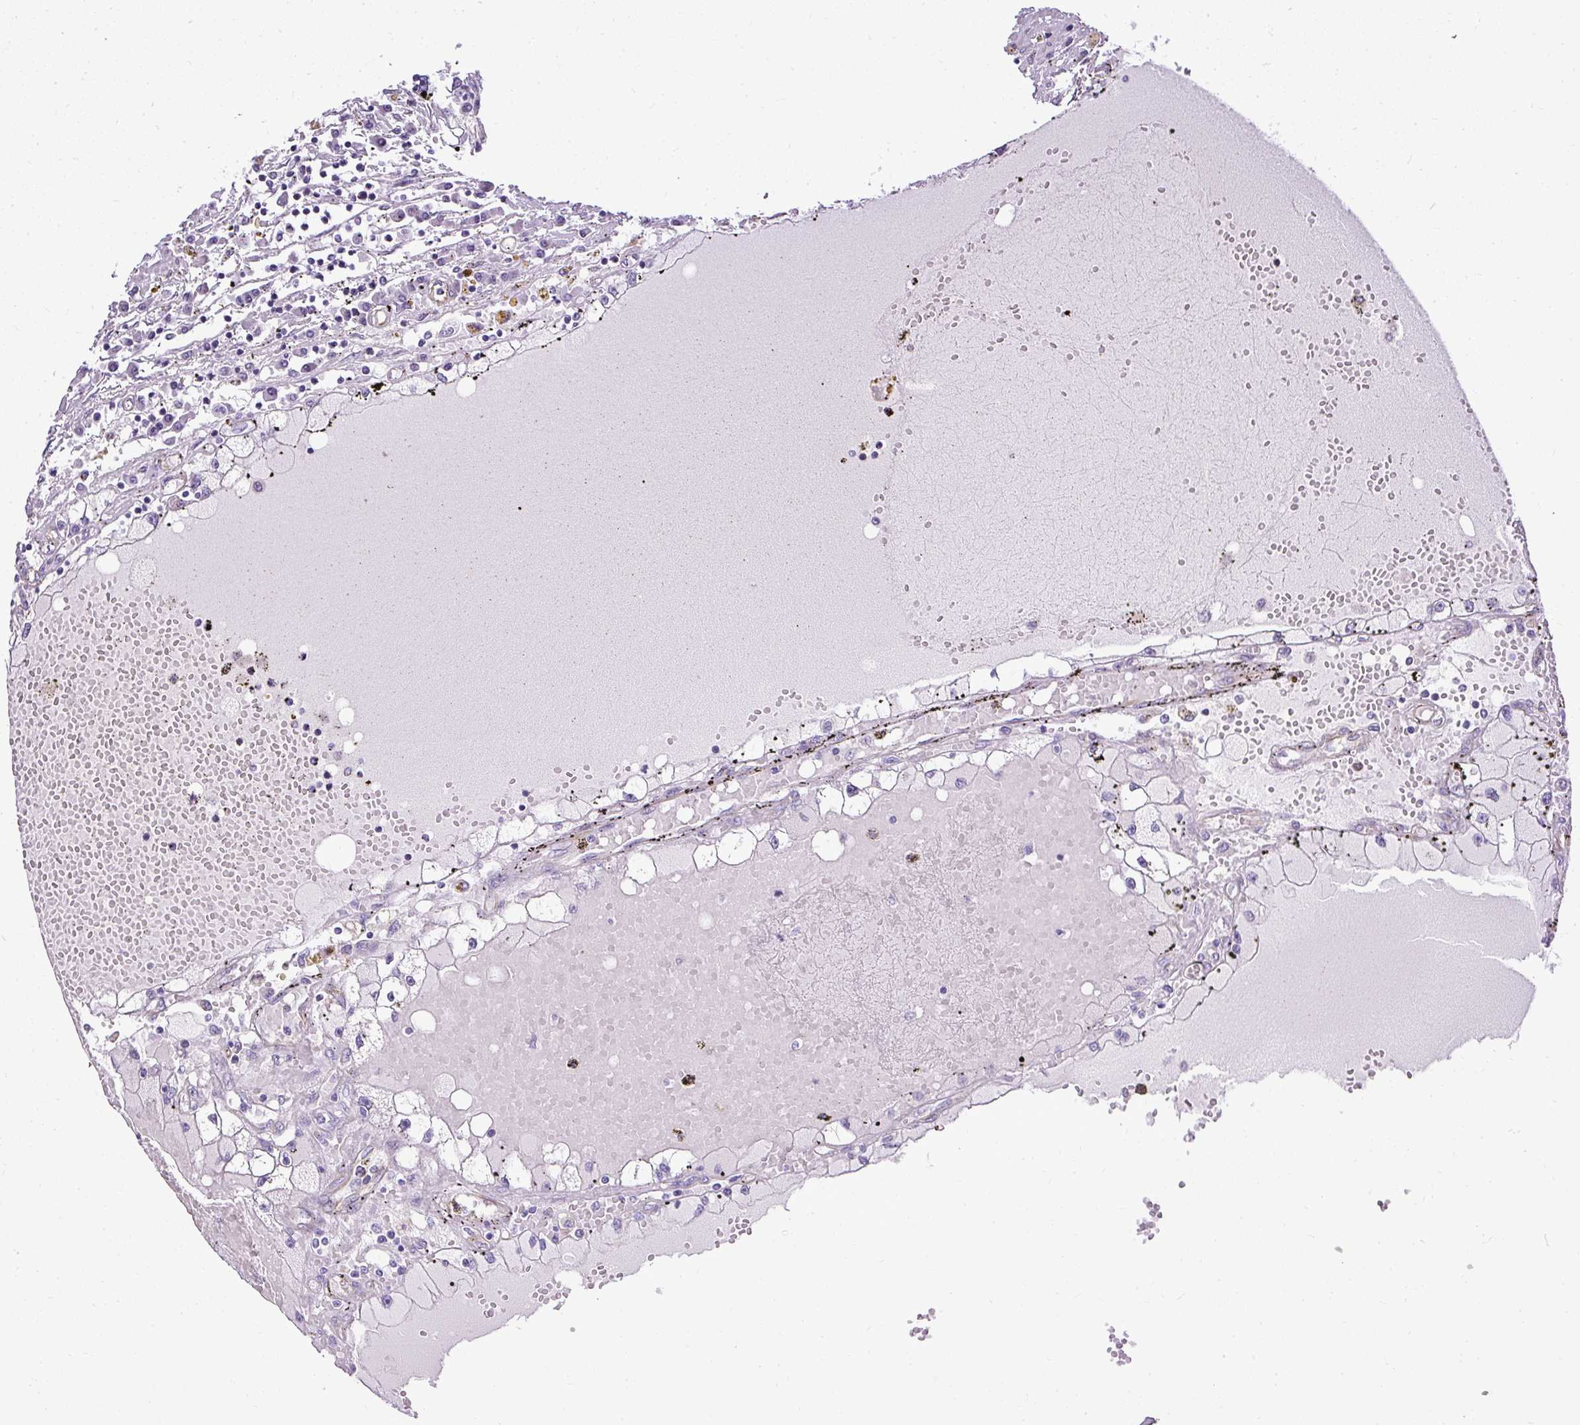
{"staining": {"intensity": "negative", "quantity": "none", "location": "none"}, "tissue": "renal cancer", "cell_type": "Tumor cells", "image_type": "cancer", "snomed": [{"axis": "morphology", "description": "Adenocarcinoma, NOS"}, {"axis": "topography", "description": "Kidney"}], "caption": "This is an immunohistochemistry image of renal adenocarcinoma. There is no expression in tumor cells.", "gene": "PLS1", "patient": {"sex": "male", "age": 56}}